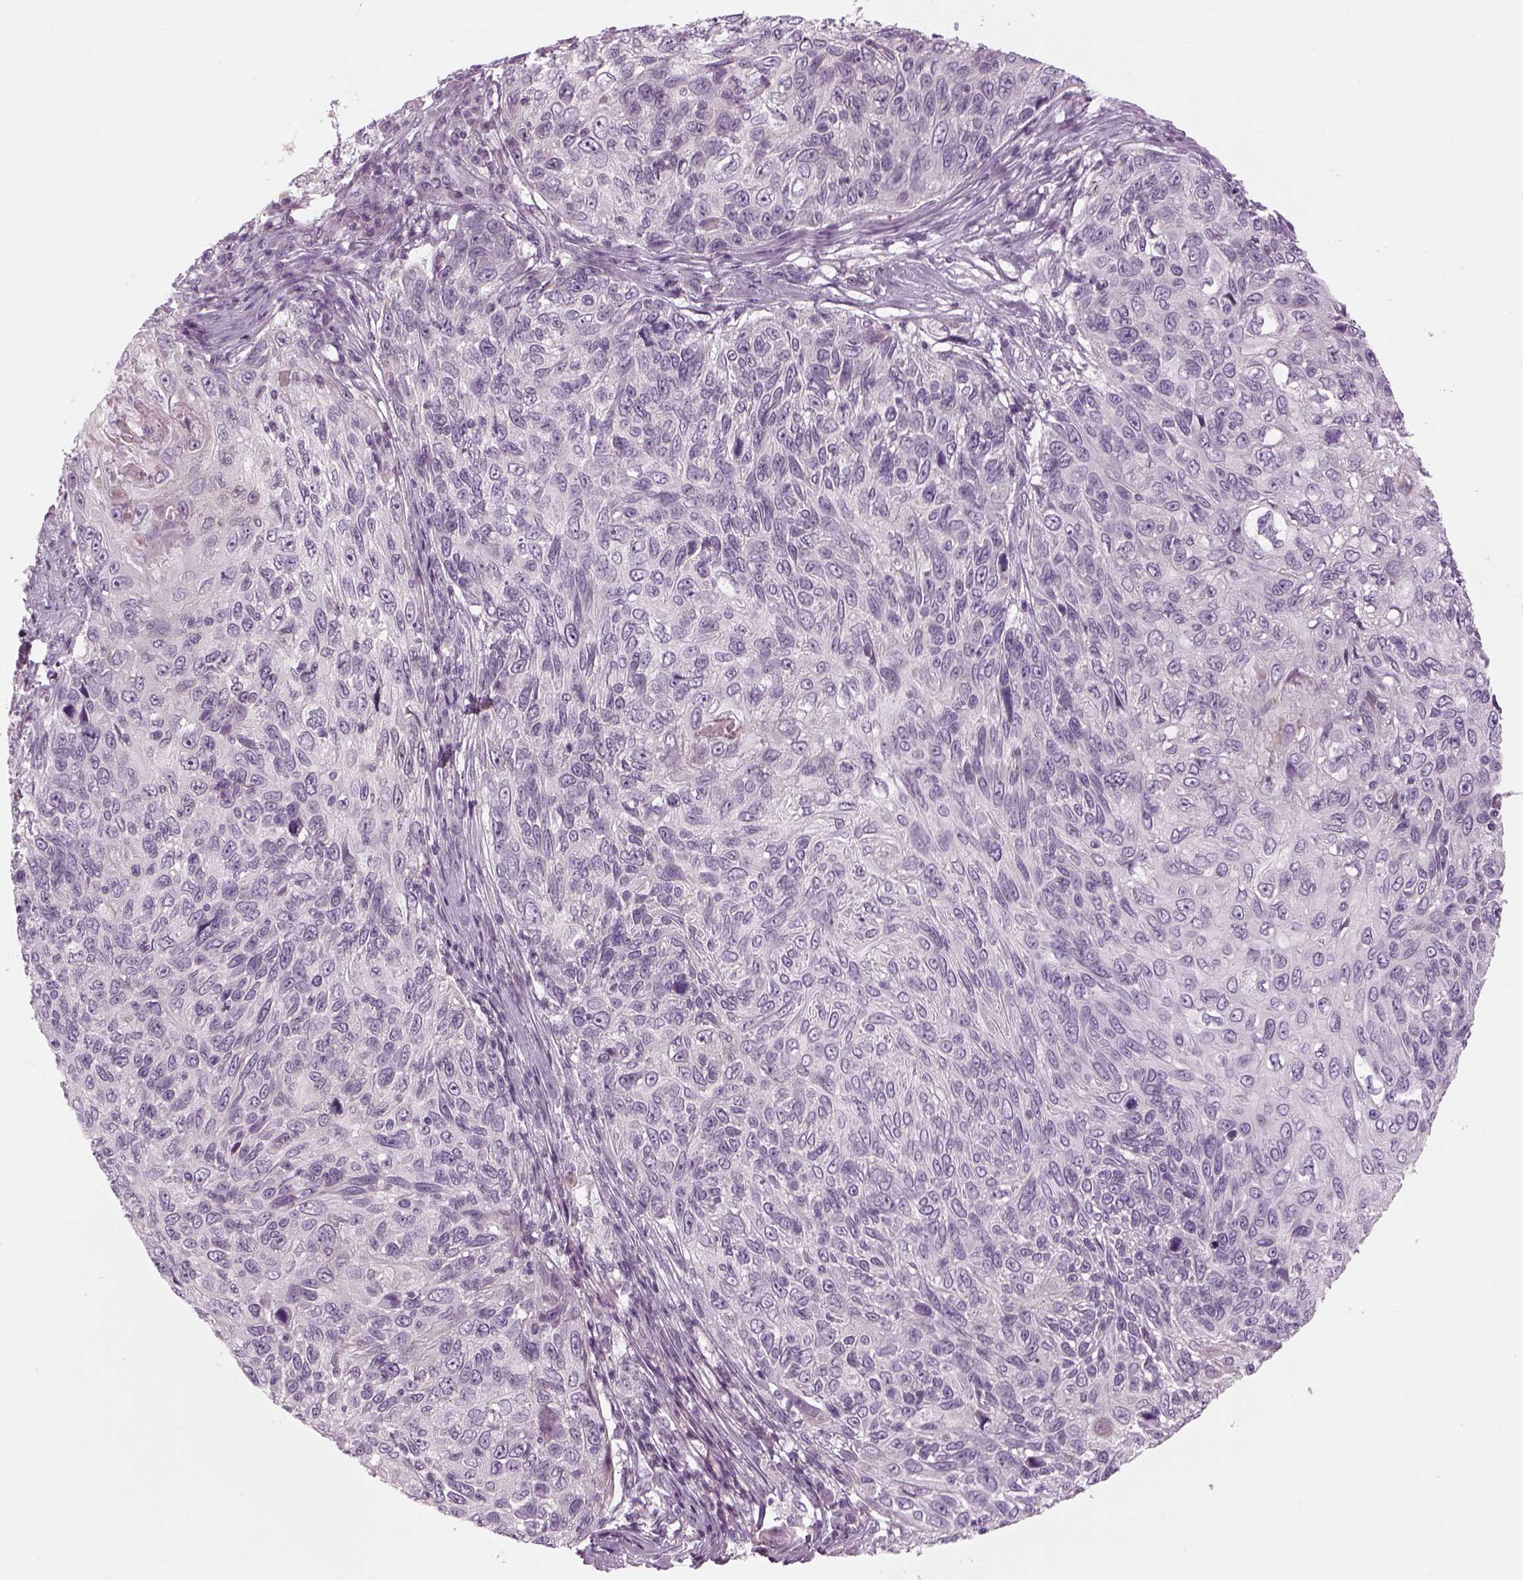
{"staining": {"intensity": "negative", "quantity": "none", "location": "none"}, "tissue": "skin cancer", "cell_type": "Tumor cells", "image_type": "cancer", "snomed": [{"axis": "morphology", "description": "Squamous cell carcinoma, NOS"}, {"axis": "topography", "description": "Skin"}], "caption": "This is a histopathology image of immunohistochemistry (IHC) staining of skin squamous cell carcinoma, which shows no expression in tumor cells. (DAB IHC, high magnification).", "gene": "LRRIQ3", "patient": {"sex": "male", "age": 92}}